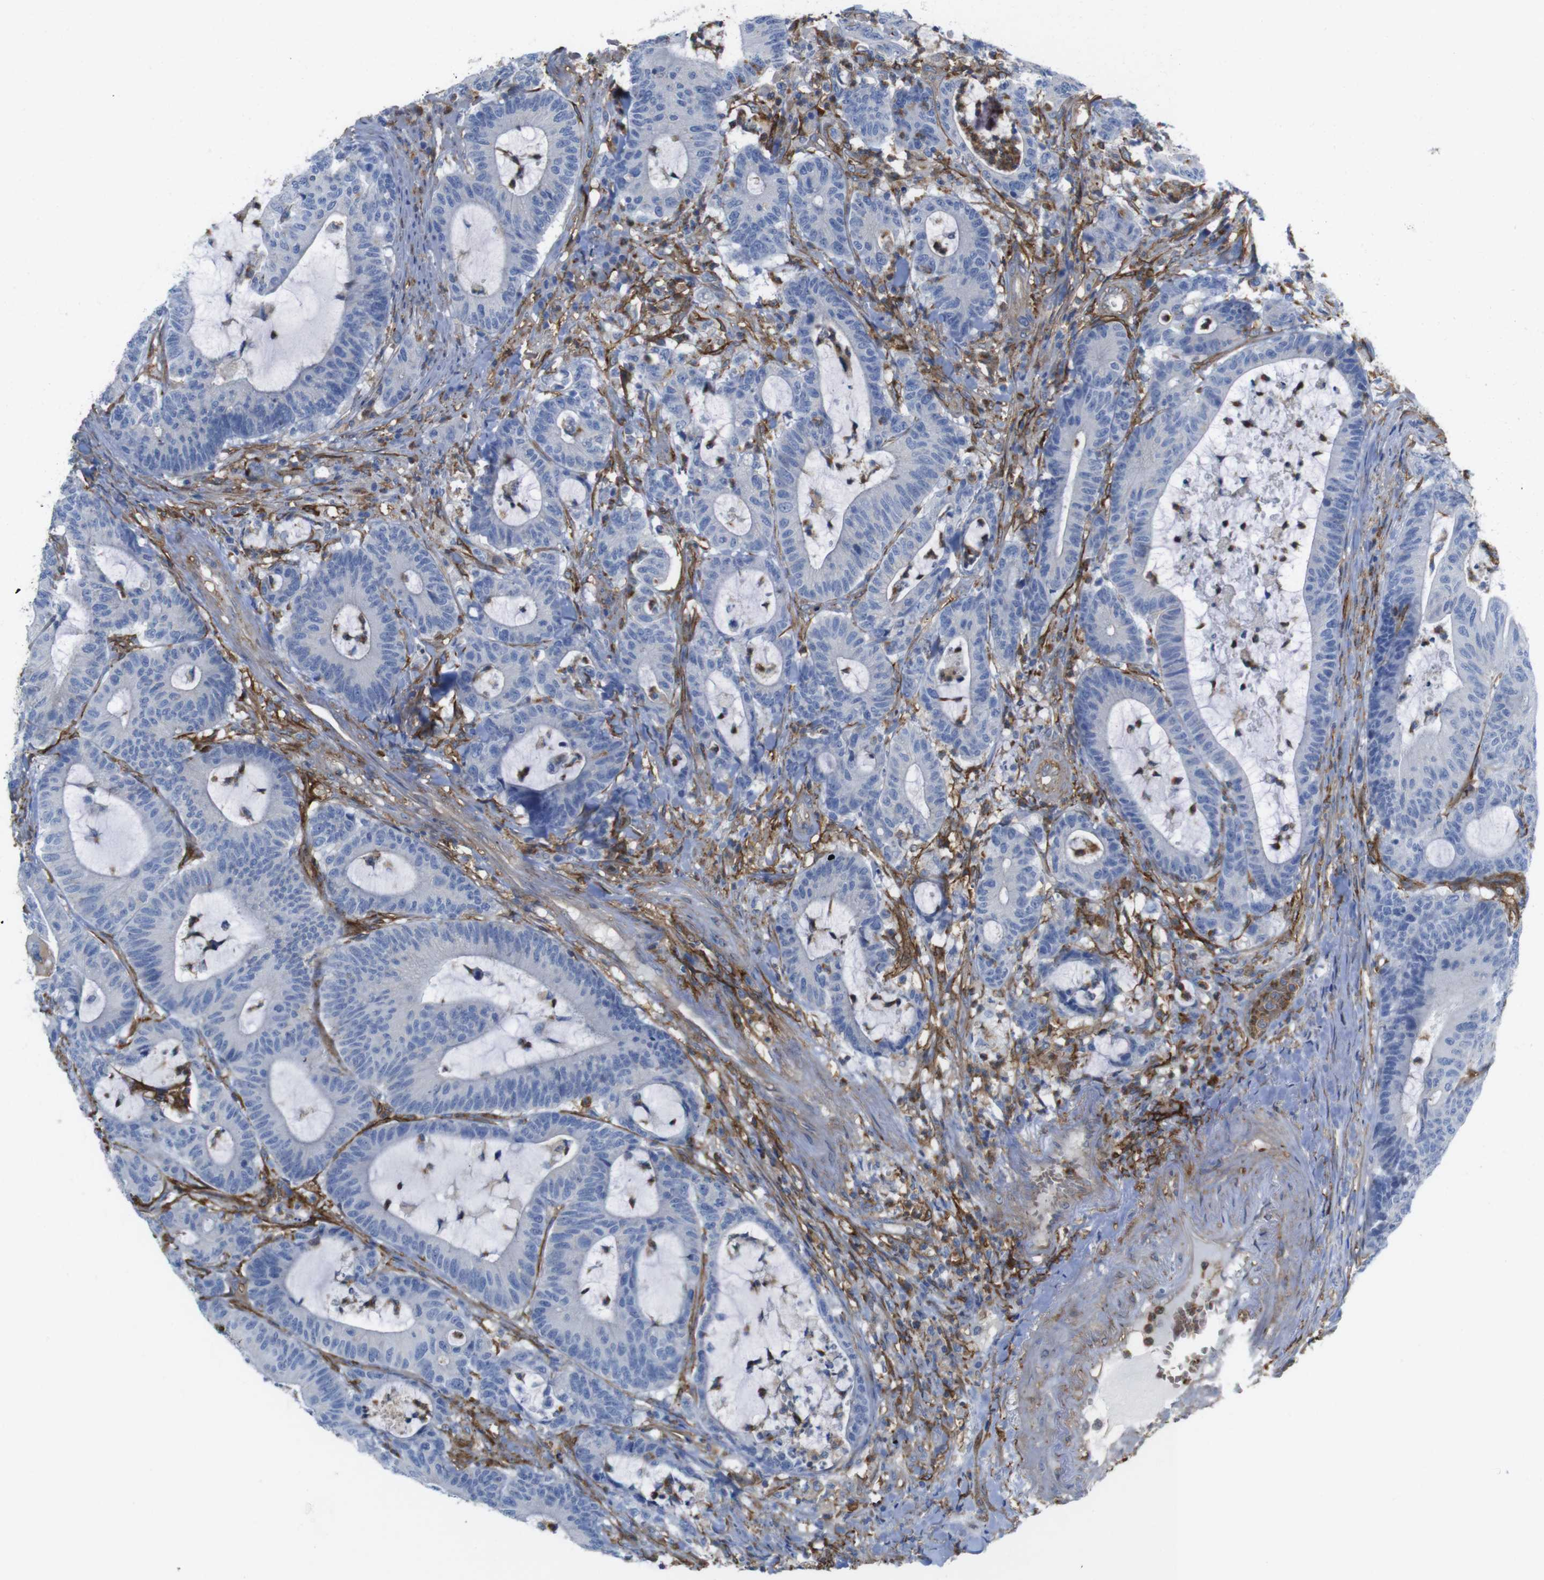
{"staining": {"intensity": "negative", "quantity": "none", "location": "none"}, "tissue": "colorectal cancer", "cell_type": "Tumor cells", "image_type": "cancer", "snomed": [{"axis": "morphology", "description": "Adenocarcinoma, NOS"}, {"axis": "topography", "description": "Colon"}], "caption": "A micrograph of colorectal cancer stained for a protein displays no brown staining in tumor cells.", "gene": "CYBRD1", "patient": {"sex": "female", "age": 84}}